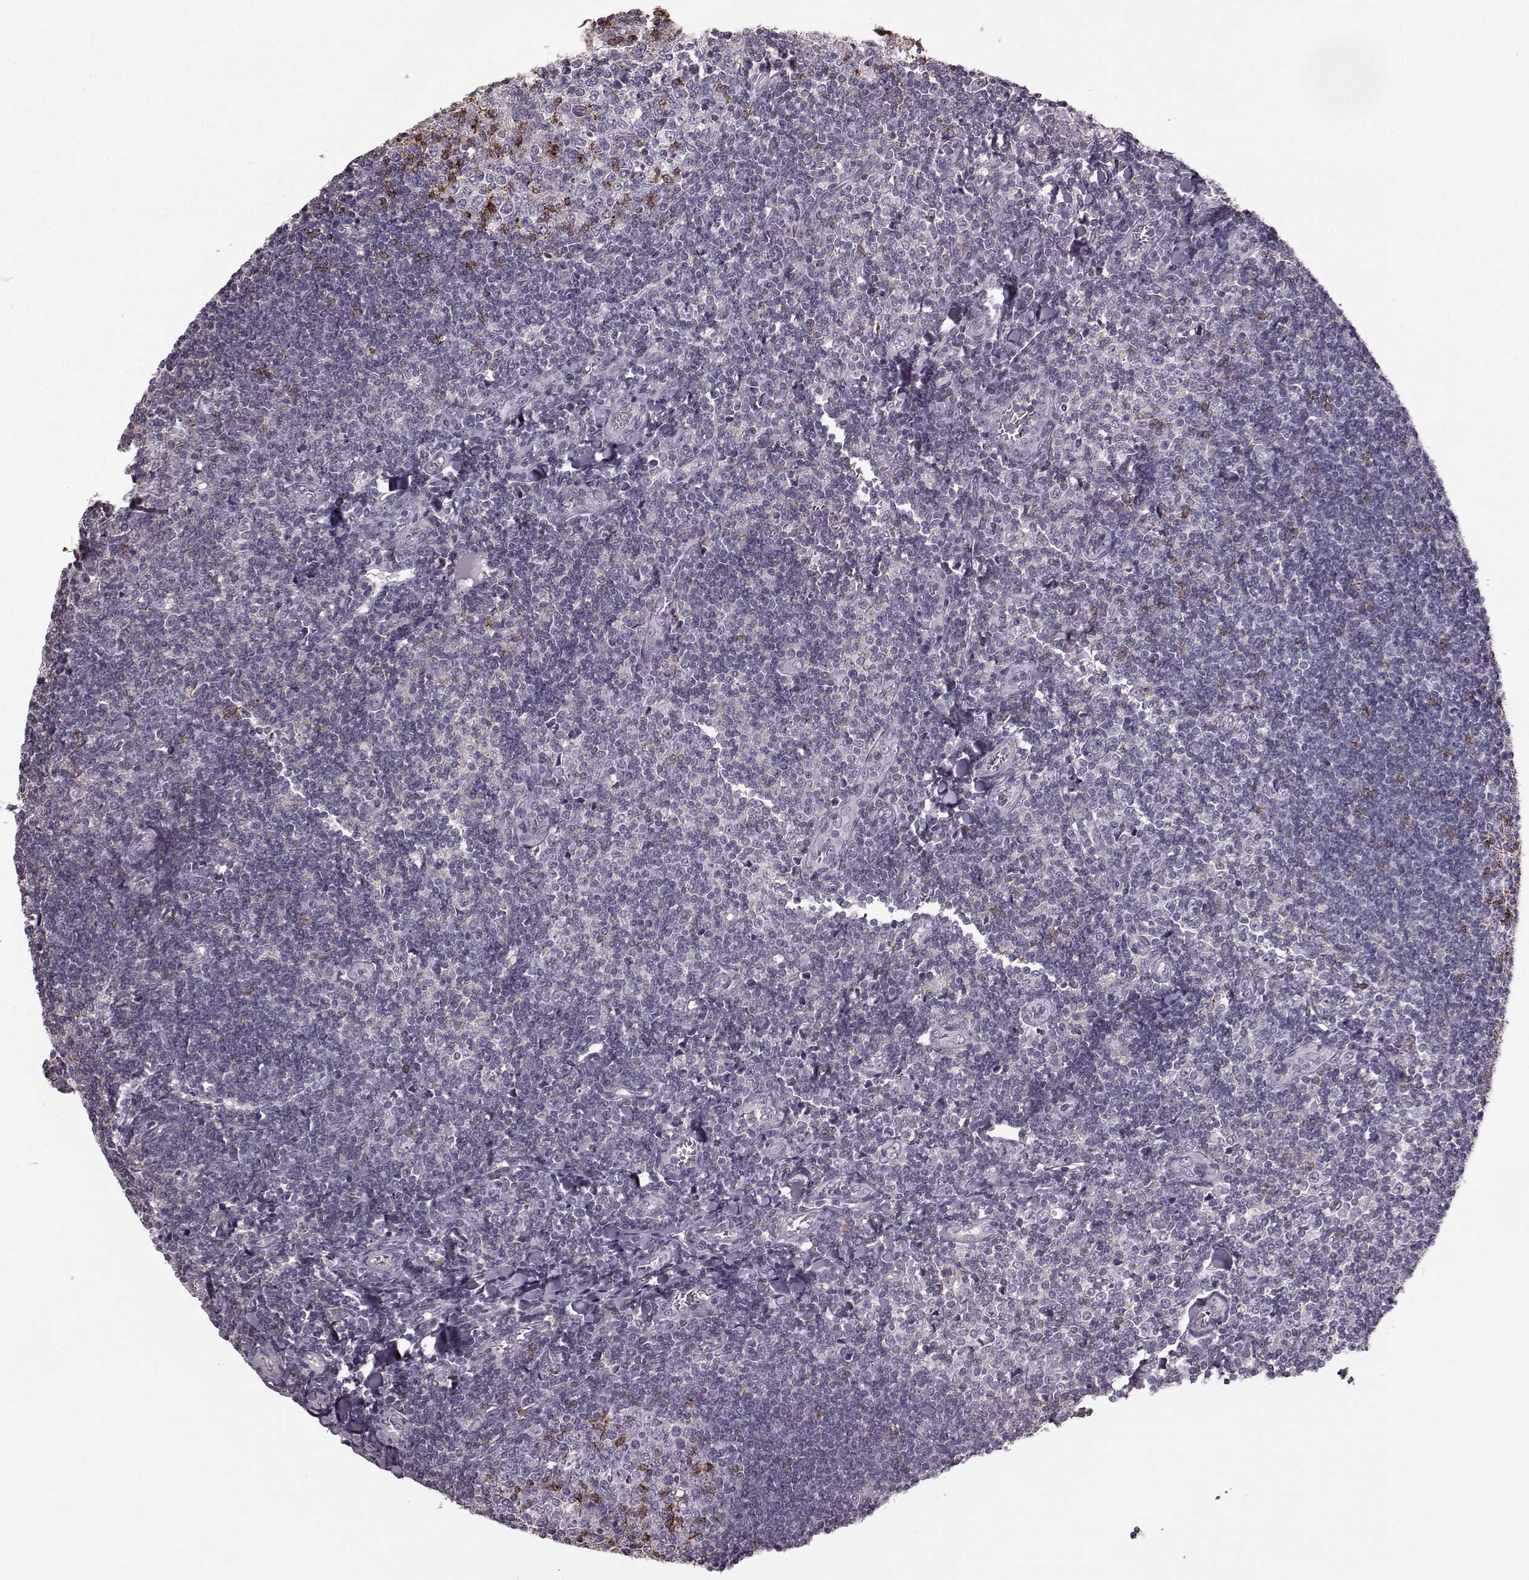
{"staining": {"intensity": "strong", "quantity": "25%-75%", "location": "cytoplasmic/membranous"}, "tissue": "tonsil", "cell_type": "Germinal center cells", "image_type": "normal", "snomed": [{"axis": "morphology", "description": "Normal tissue, NOS"}, {"axis": "topography", "description": "Tonsil"}], "caption": "DAB immunohistochemical staining of unremarkable human tonsil reveals strong cytoplasmic/membranous protein positivity in about 25%-75% of germinal center cells.", "gene": "PDCD1", "patient": {"sex": "female", "age": 12}}